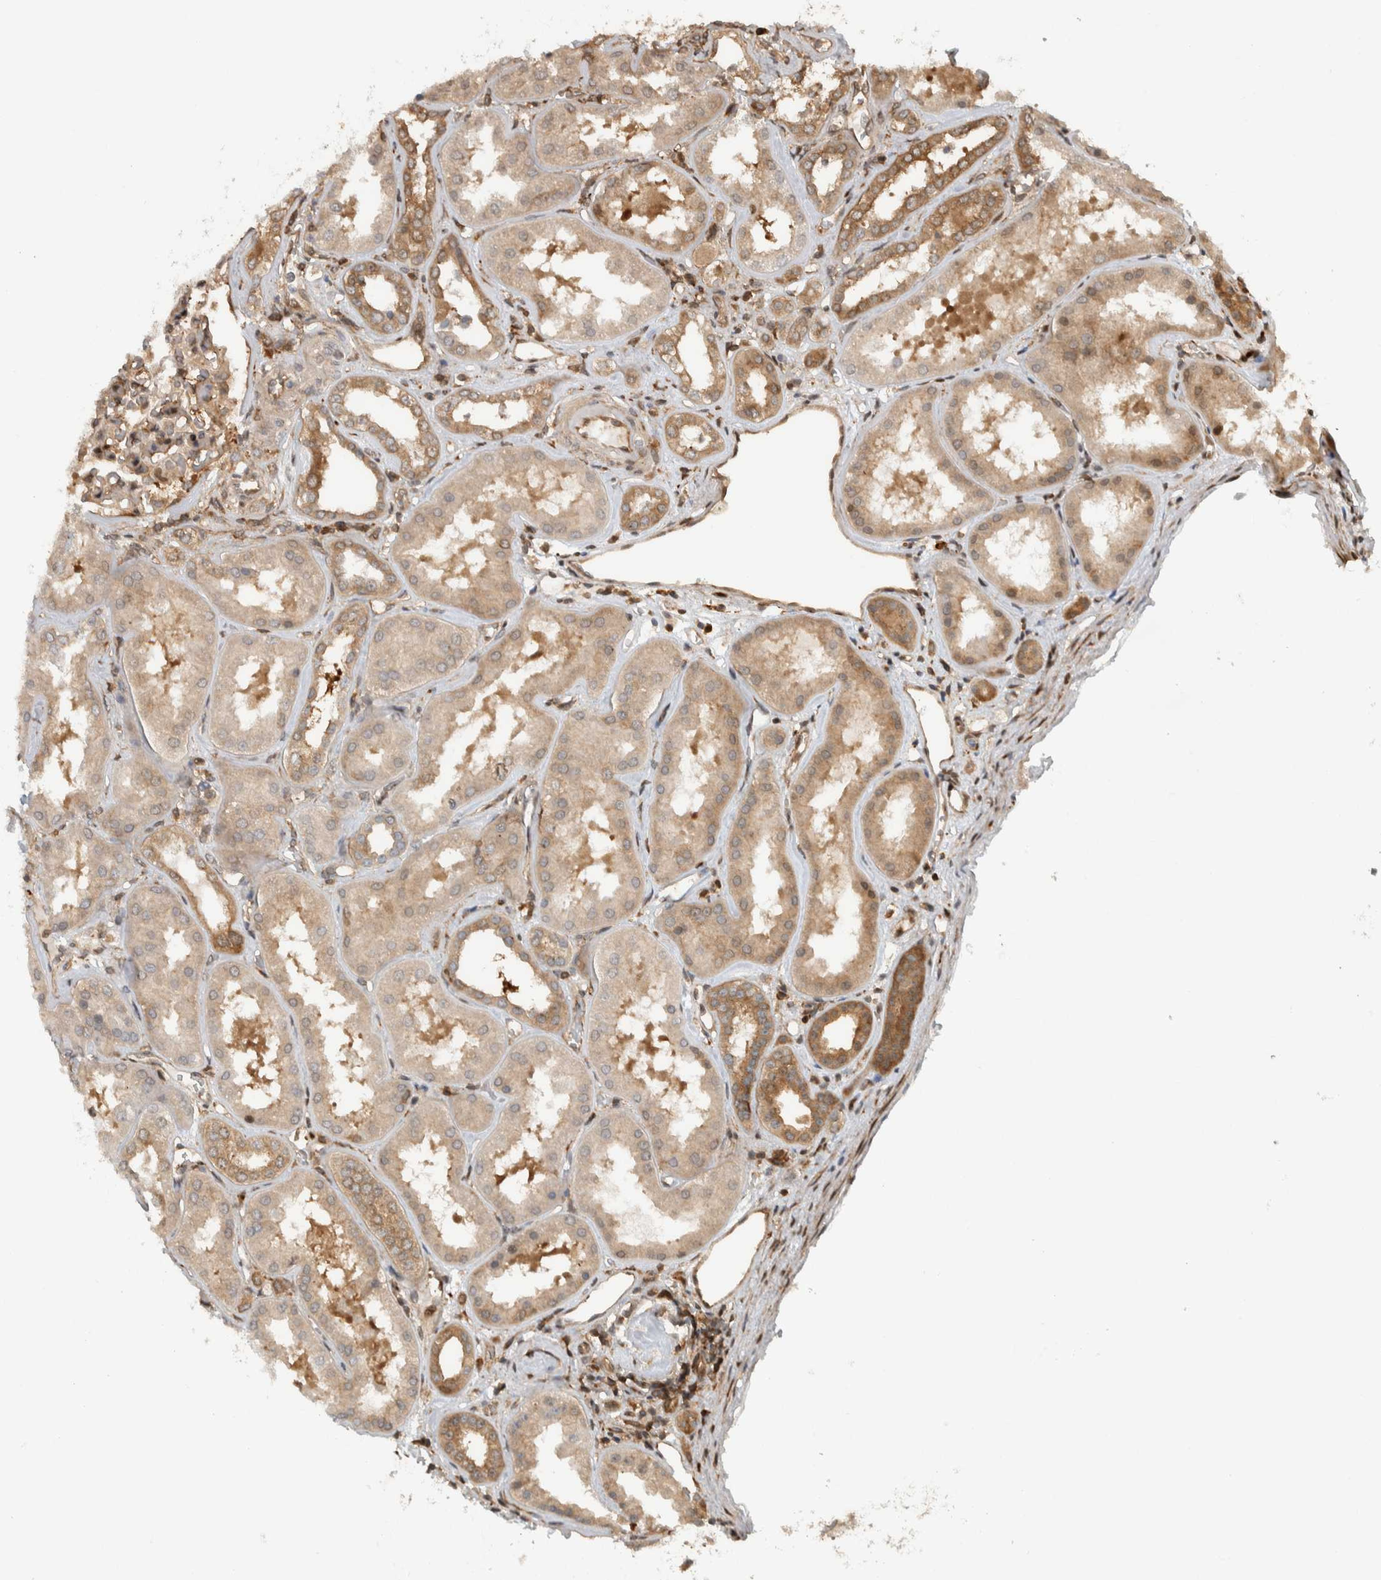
{"staining": {"intensity": "moderate", "quantity": ">75%", "location": "cytoplasmic/membranous"}, "tissue": "kidney", "cell_type": "Cells in glomeruli", "image_type": "normal", "snomed": [{"axis": "morphology", "description": "Normal tissue, NOS"}, {"axis": "topography", "description": "Kidney"}], "caption": "A brown stain highlights moderate cytoplasmic/membranous positivity of a protein in cells in glomeruli of unremarkable human kidney. The staining was performed using DAB, with brown indicating positive protein expression. Nuclei are stained blue with hematoxylin.", "gene": "CNTROB", "patient": {"sex": "female", "age": 56}}